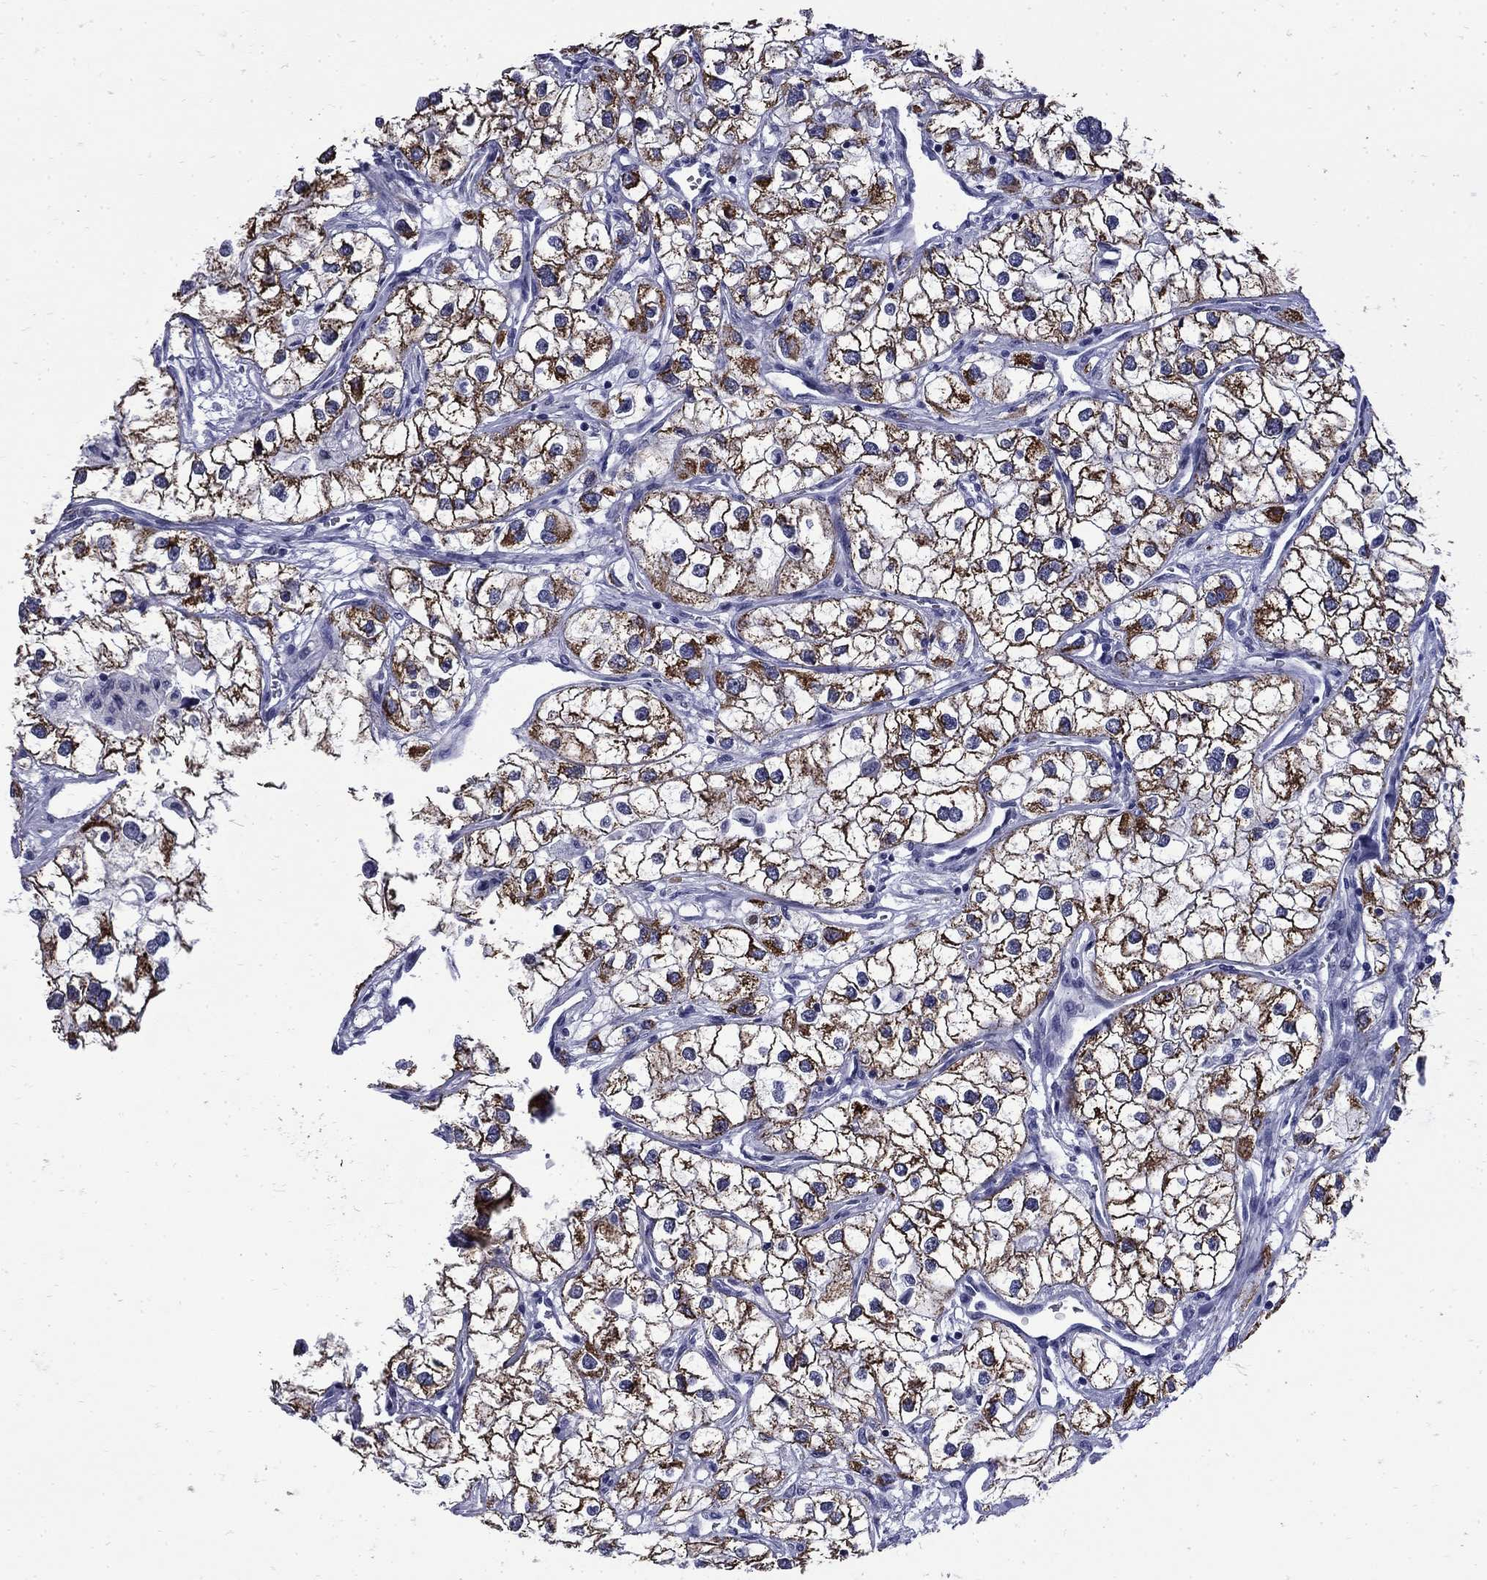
{"staining": {"intensity": "strong", "quantity": ">75%", "location": "cytoplasmic/membranous"}, "tissue": "renal cancer", "cell_type": "Tumor cells", "image_type": "cancer", "snomed": [{"axis": "morphology", "description": "Adenocarcinoma, NOS"}, {"axis": "topography", "description": "Kidney"}], "caption": "Renal adenocarcinoma stained with a protein marker demonstrates strong staining in tumor cells.", "gene": "MGARP", "patient": {"sex": "male", "age": 59}}